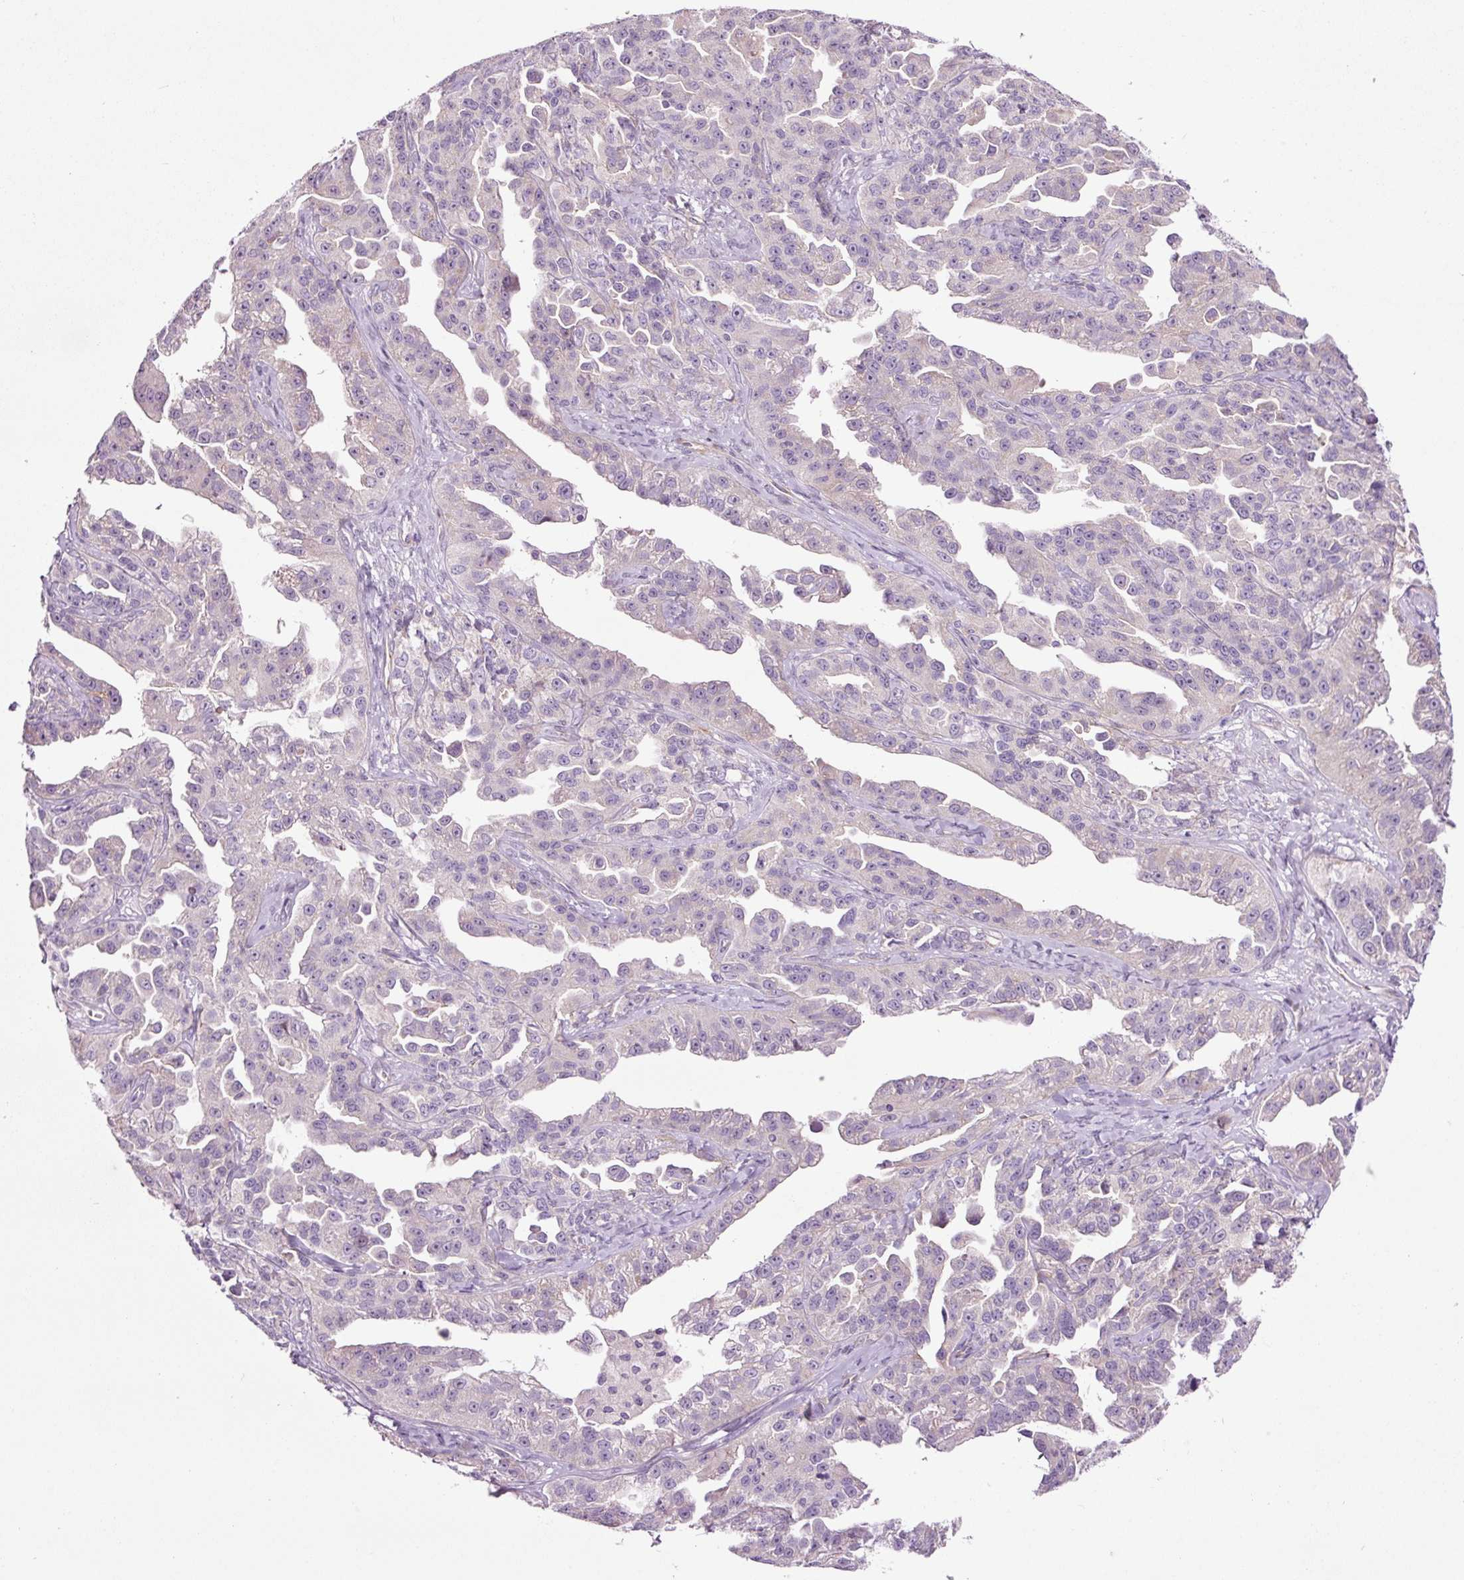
{"staining": {"intensity": "negative", "quantity": "none", "location": "none"}, "tissue": "ovarian cancer", "cell_type": "Tumor cells", "image_type": "cancer", "snomed": [{"axis": "morphology", "description": "Cystadenocarcinoma, serous, NOS"}, {"axis": "topography", "description": "Ovary"}], "caption": "Ovarian serous cystadenocarcinoma was stained to show a protein in brown. There is no significant expression in tumor cells.", "gene": "ANKRD20A1", "patient": {"sex": "female", "age": 75}}